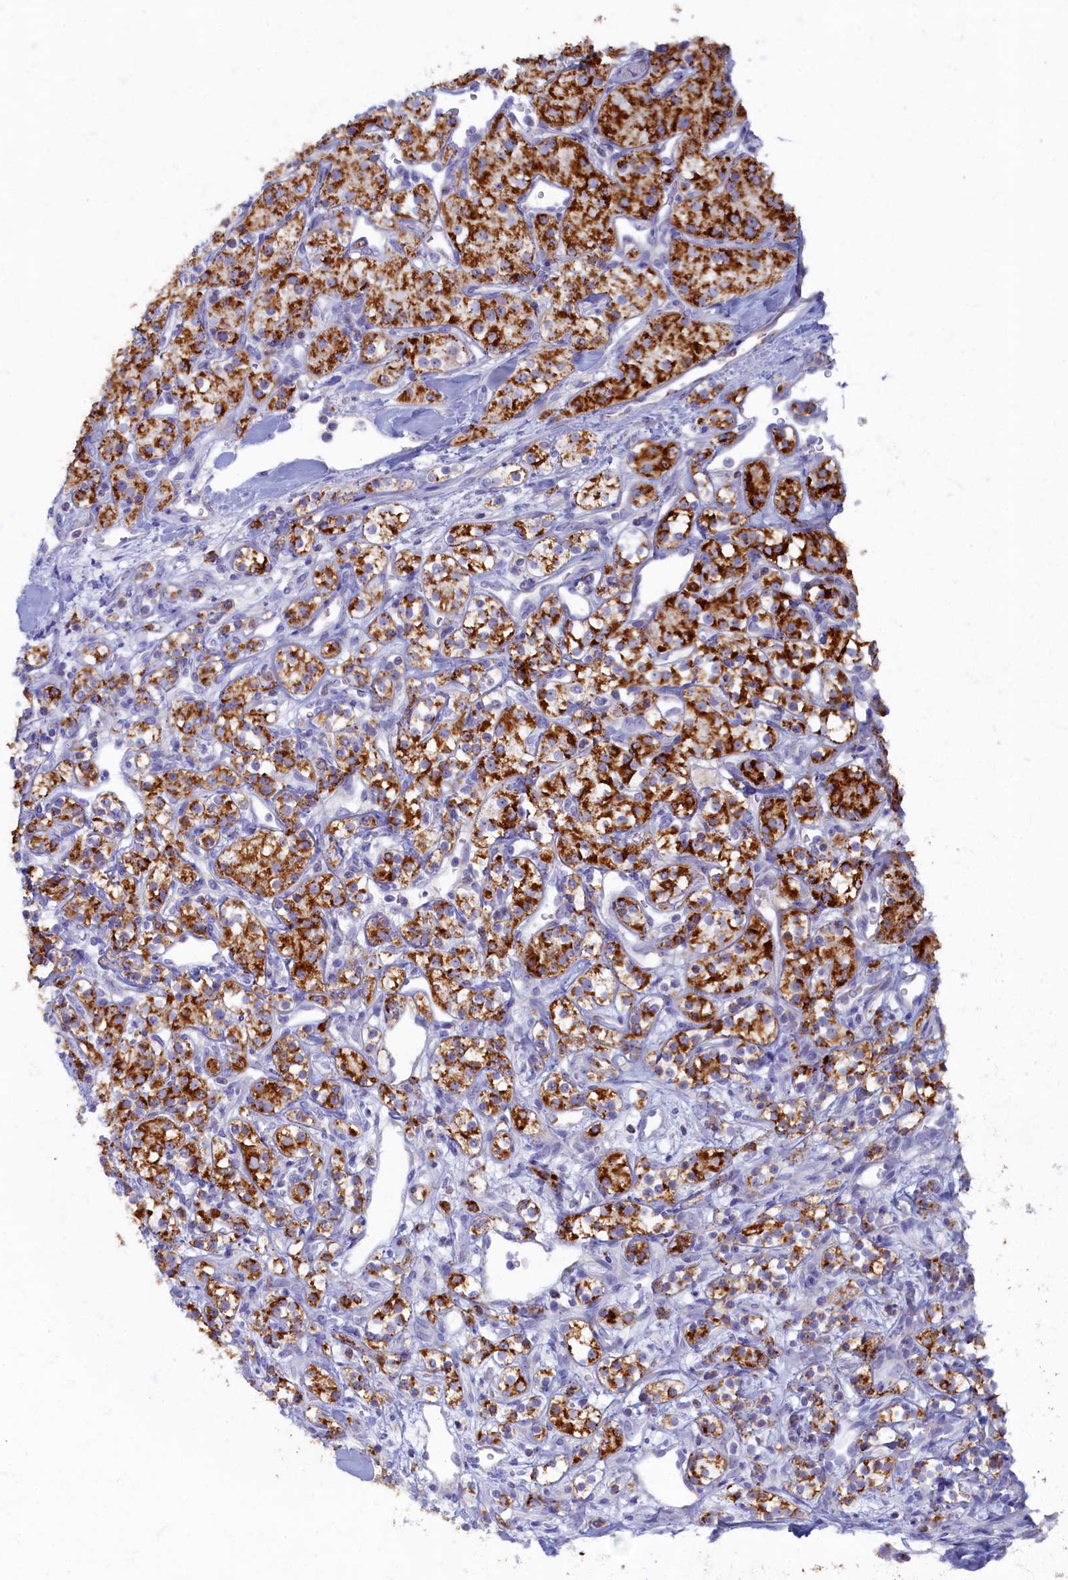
{"staining": {"intensity": "strong", "quantity": ">75%", "location": "cytoplasmic/membranous"}, "tissue": "renal cancer", "cell_type": "Tumor cells", "image_type": "cancer", "snomed": [{"axis": "morphology", "description": "Adenocarcinoma, NOS"}, {"axis": "topography", "description": "Kidney"}], "caption": "Tumor cells demonstrate high levels of strong cytoplasmic/membranous staining in about >75% of cells in human renal cancer (adenocarcinoma). (Brightfield microscopy of DAB IHC at high magnification).", "gene": "OCIAD2", "patient": {"sex": "male", "age": 77}}